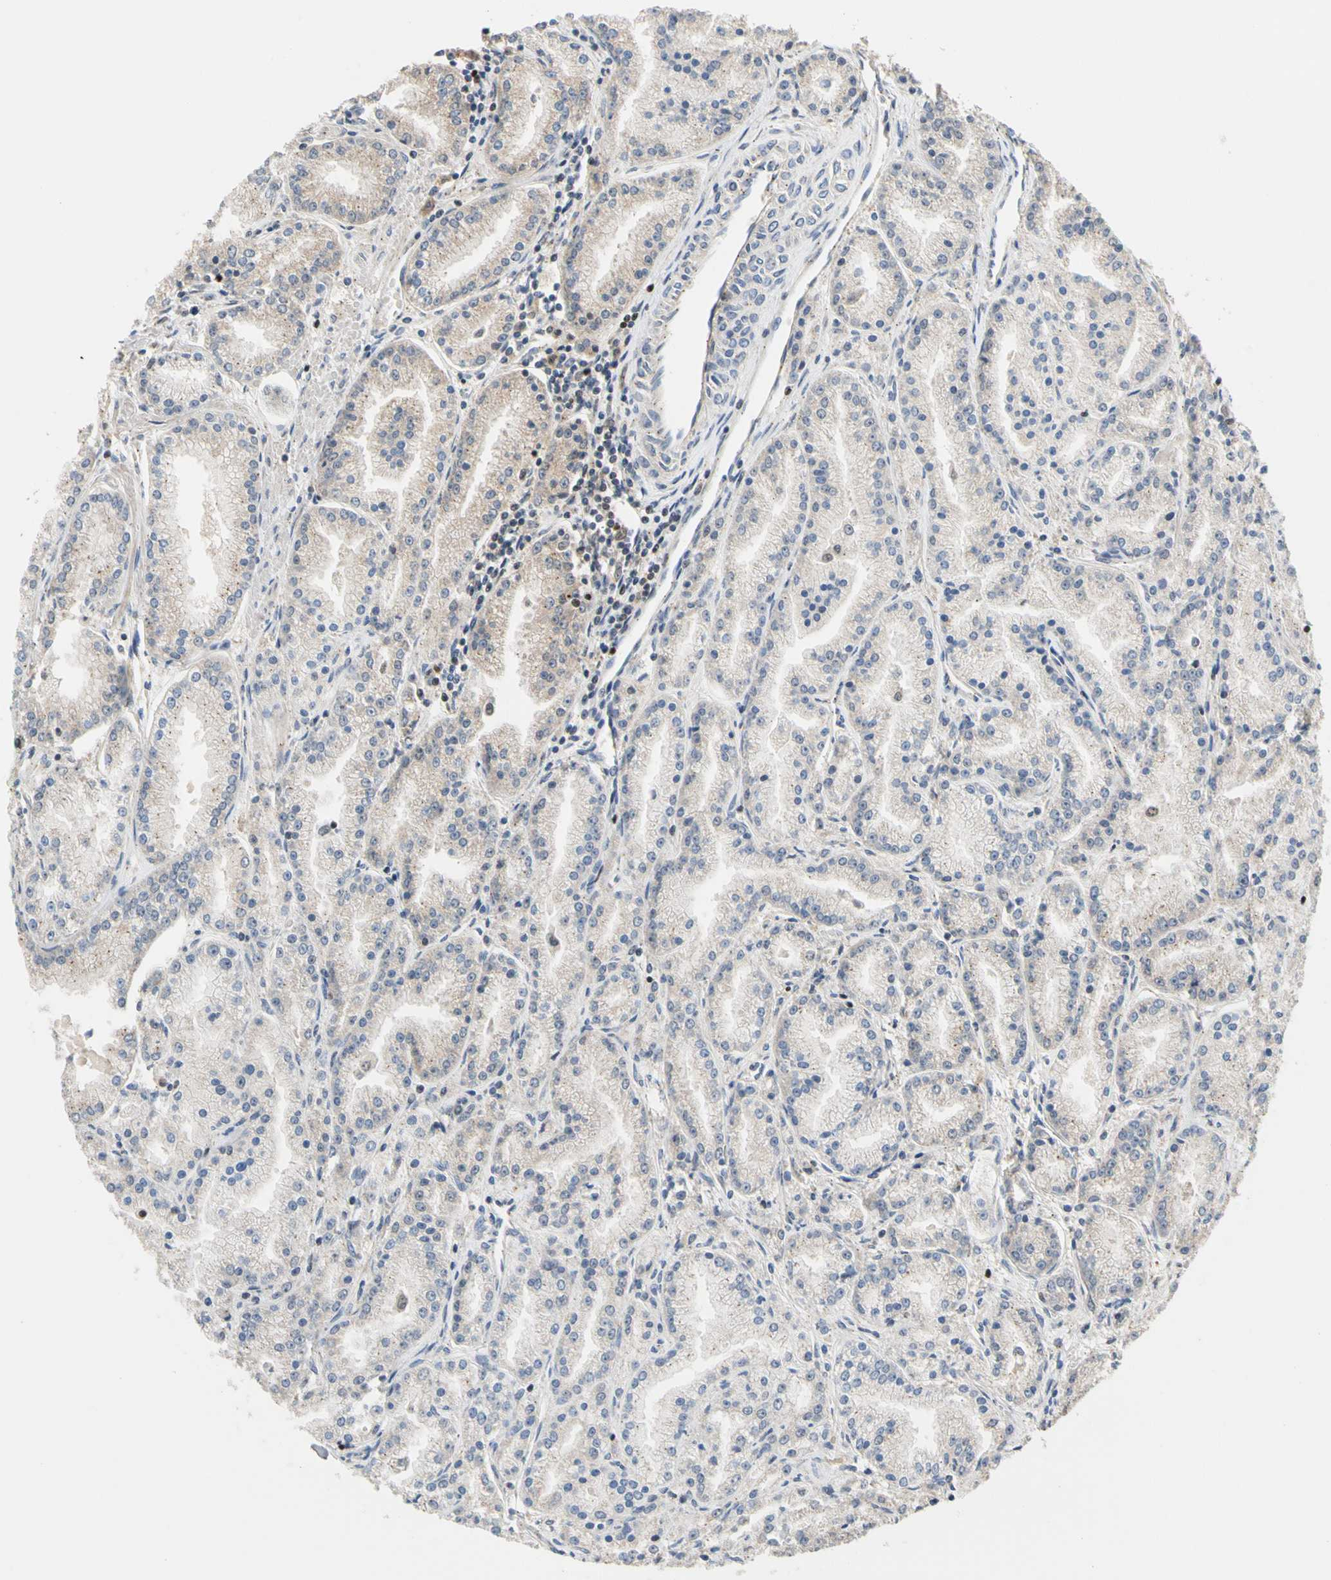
{"staining": {"intensity": "weak", "quantity": "<25%", "location": "cytoplasmic/membranous"}, "tissue": "prostate cancer", "cell_type": "Tumor cells", "image_type": "cancer", "snomed": [{"axis": "morphology", "description": "Adenocarcinoma, High grade"}, {"axis": "topography", "description": "Prostate"}], "caption": "Immunohistochemical staining of human high-grade adenocarcinoma (prostate) displays no significant expression in tumor cells.", "gene": "IP6K2", "patient": {"sex": "male", "age": 61}}